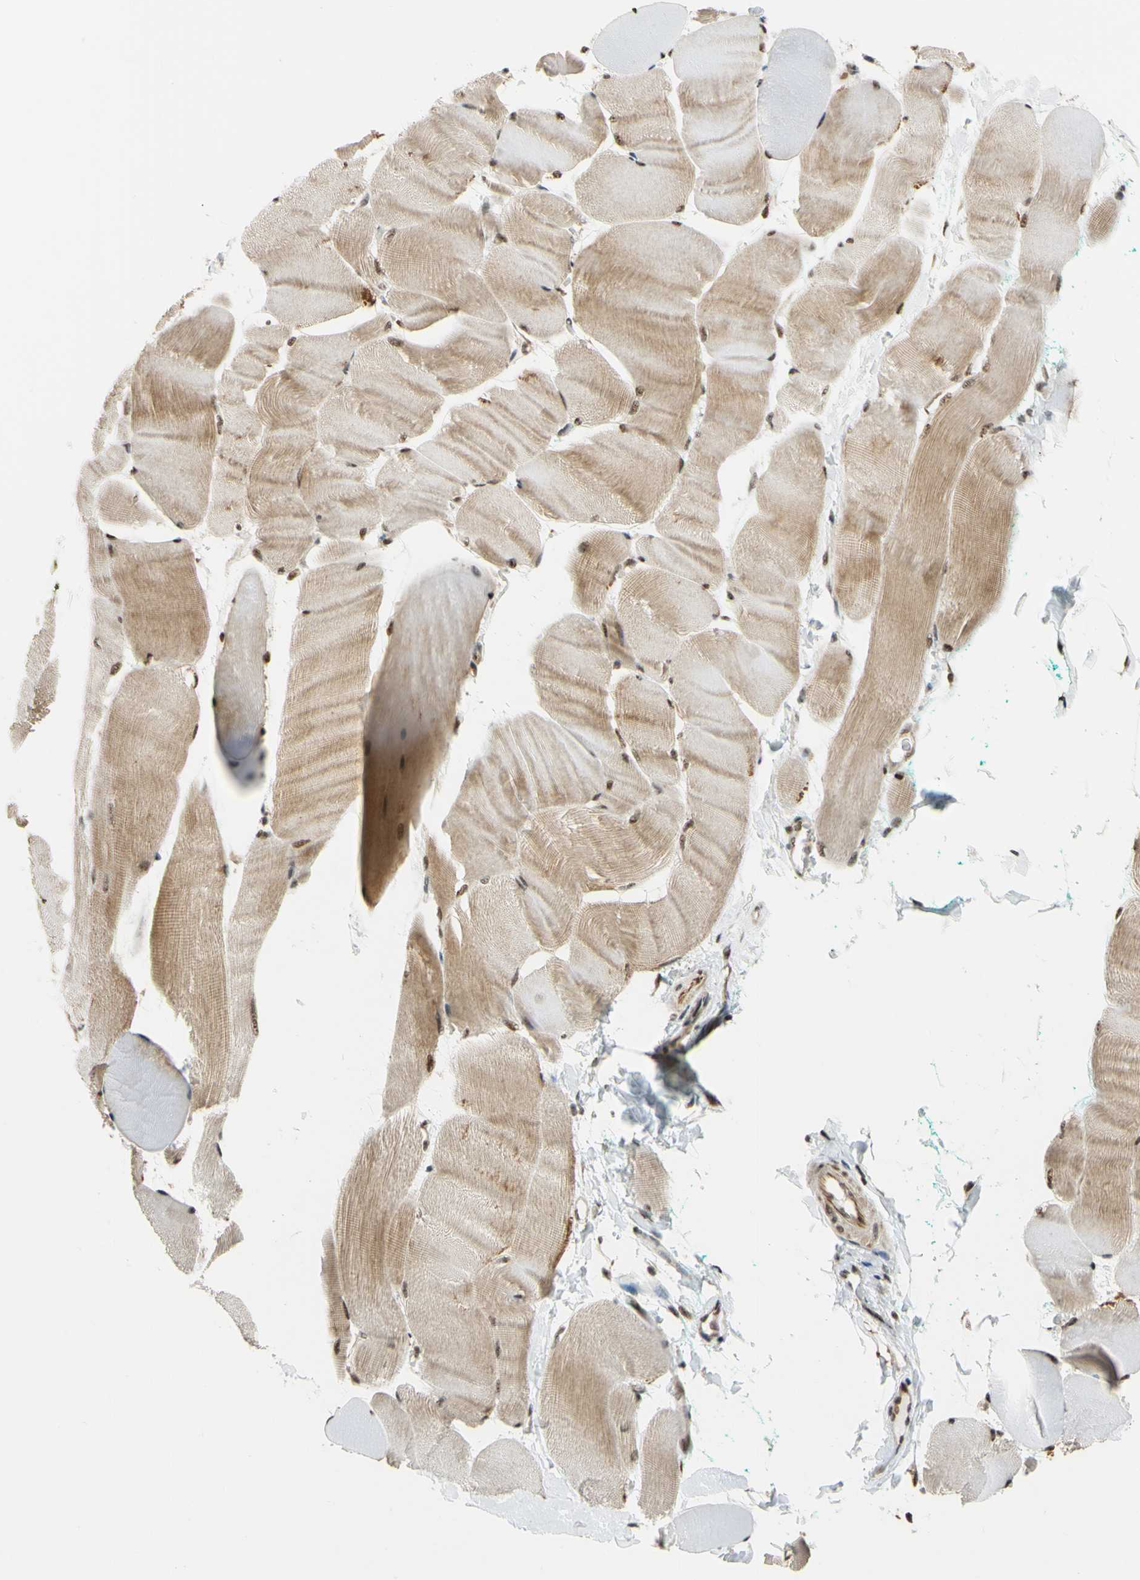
{"staining": {"intensity": "moderate", "quantity": ">75%", "location": "cytoplasmic/membranous,nuclear"}, "tissue": "skeletal muscle", "cell_type": "Myocytes", "image_type": "normal", "snomed": [{"axis": "morphology", "description": "Normal tissue, NOS"}, {"axis": "morphology", "description": "Squamous cell carcinoma, NOS"}, {"axis": "topography", "description": "Skeletal muscle"}], "caption": "Skeletal muscle was stained to show a protein in brown. There is medium levels of moderate cytoplasmic/membranous,nuclear staining in approximately >75% of myocytes. The protein of interest is shown in brown color, while the nuclei are stained blue.", "gene": "SAP18", "patient": {"sex": "male", "age": 51}}